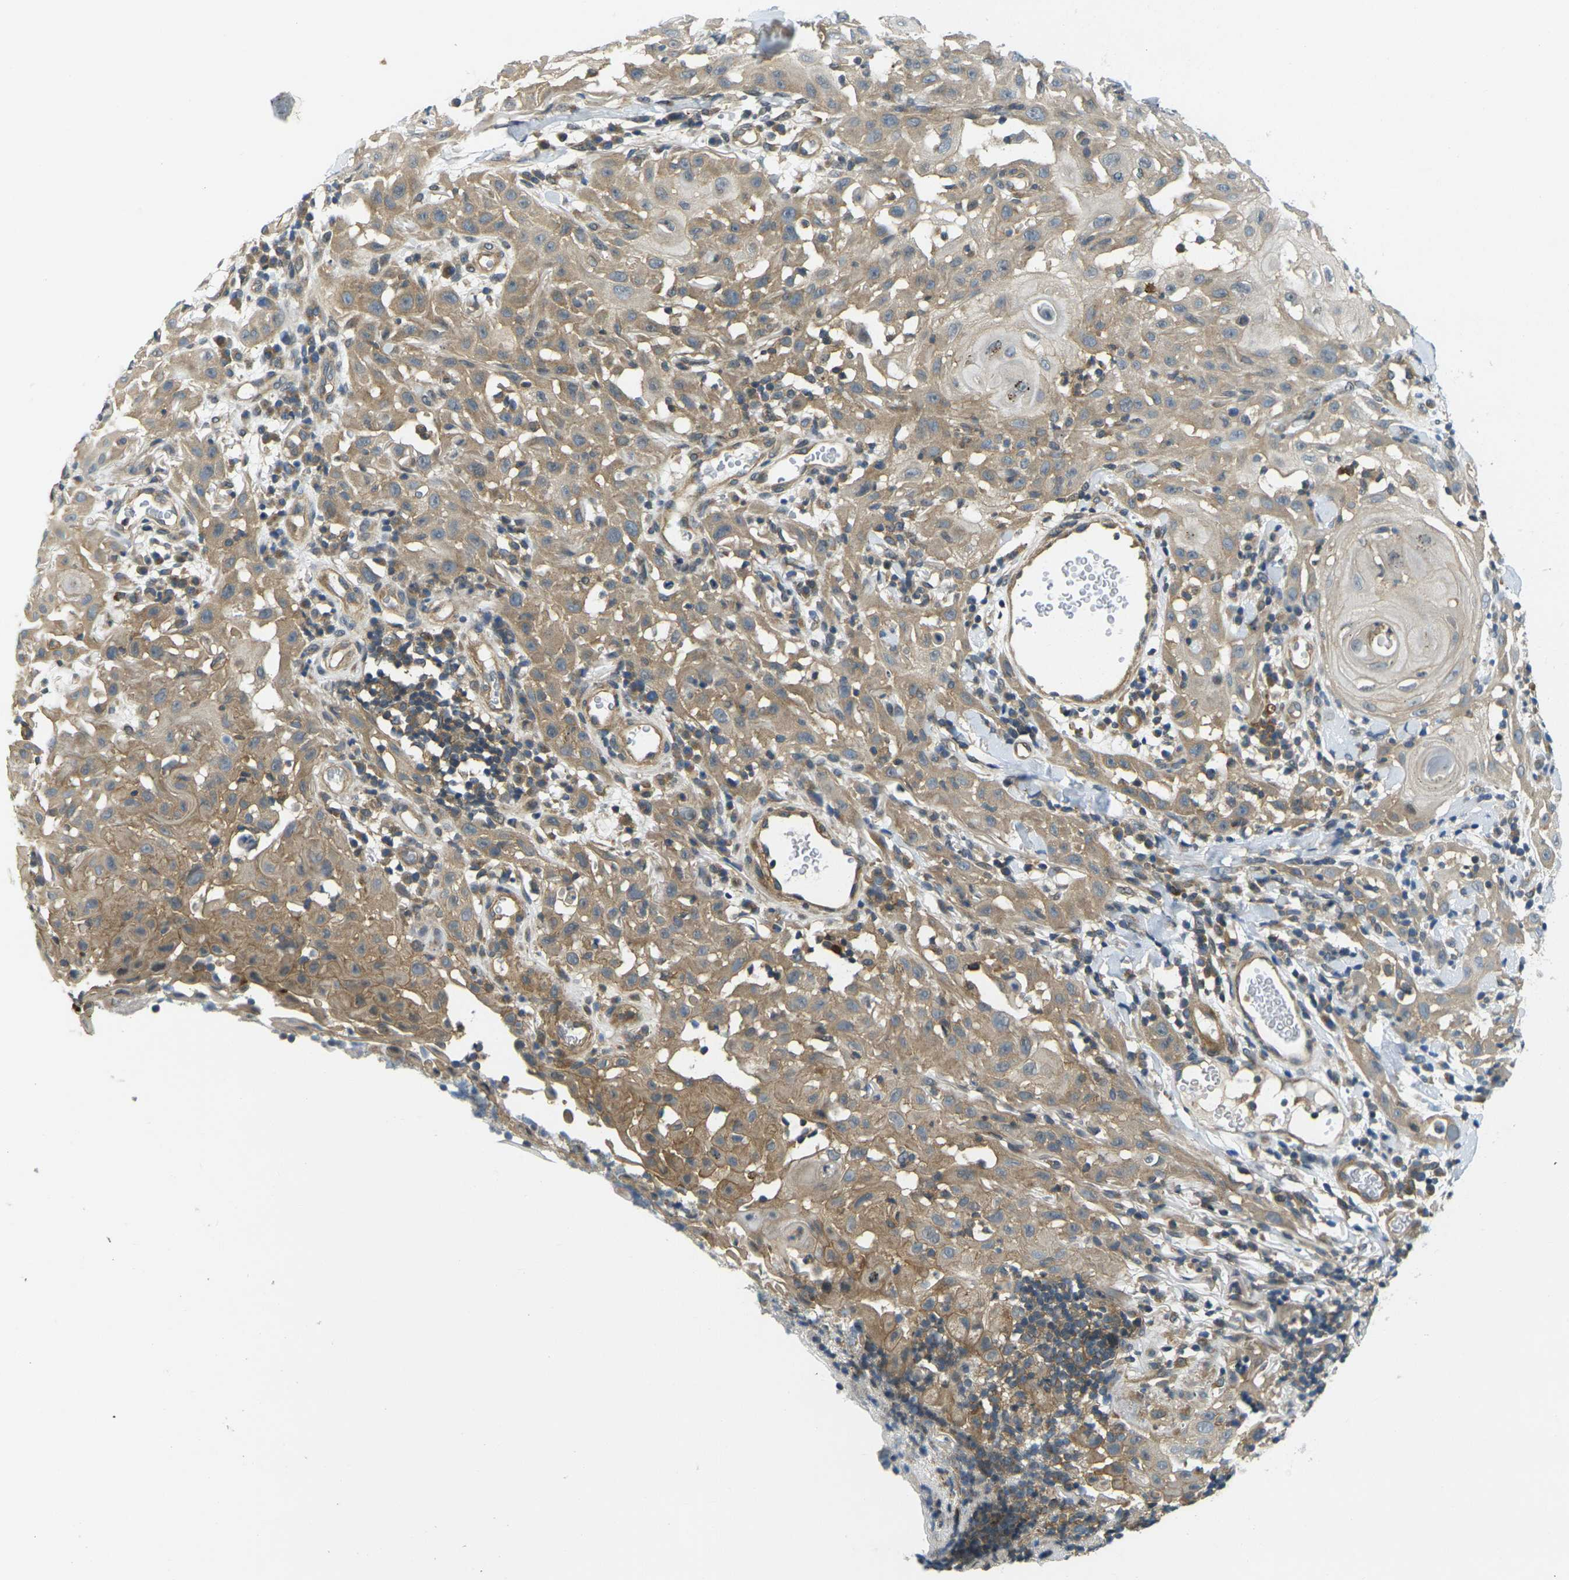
{"staining": {"intensity": "moderate", "quantity": "25%-75%", "location": "cytoplasmic/membranous"}, "tissue": "skin cancer", "cell_type": "Tumor cells", "image_type": "cancer", "snomed": [{"axis": "morphology", "description": "Squamous cell carcinoma, NOS"}, {"axis": "topography", "description": "Skin"}], "caption": "IHC image of neoplastic tissue: squamous cell carcinoma (skin) stained using IHC demonstrates medium levels of moderate protein expression localized specifically in the cytoplasmic/membranous of tumor cells, appearing as a cytoplasmic/membranous brown color.", "gene": "KCTD10", "patient": {"sex": "male", "age": 24}}